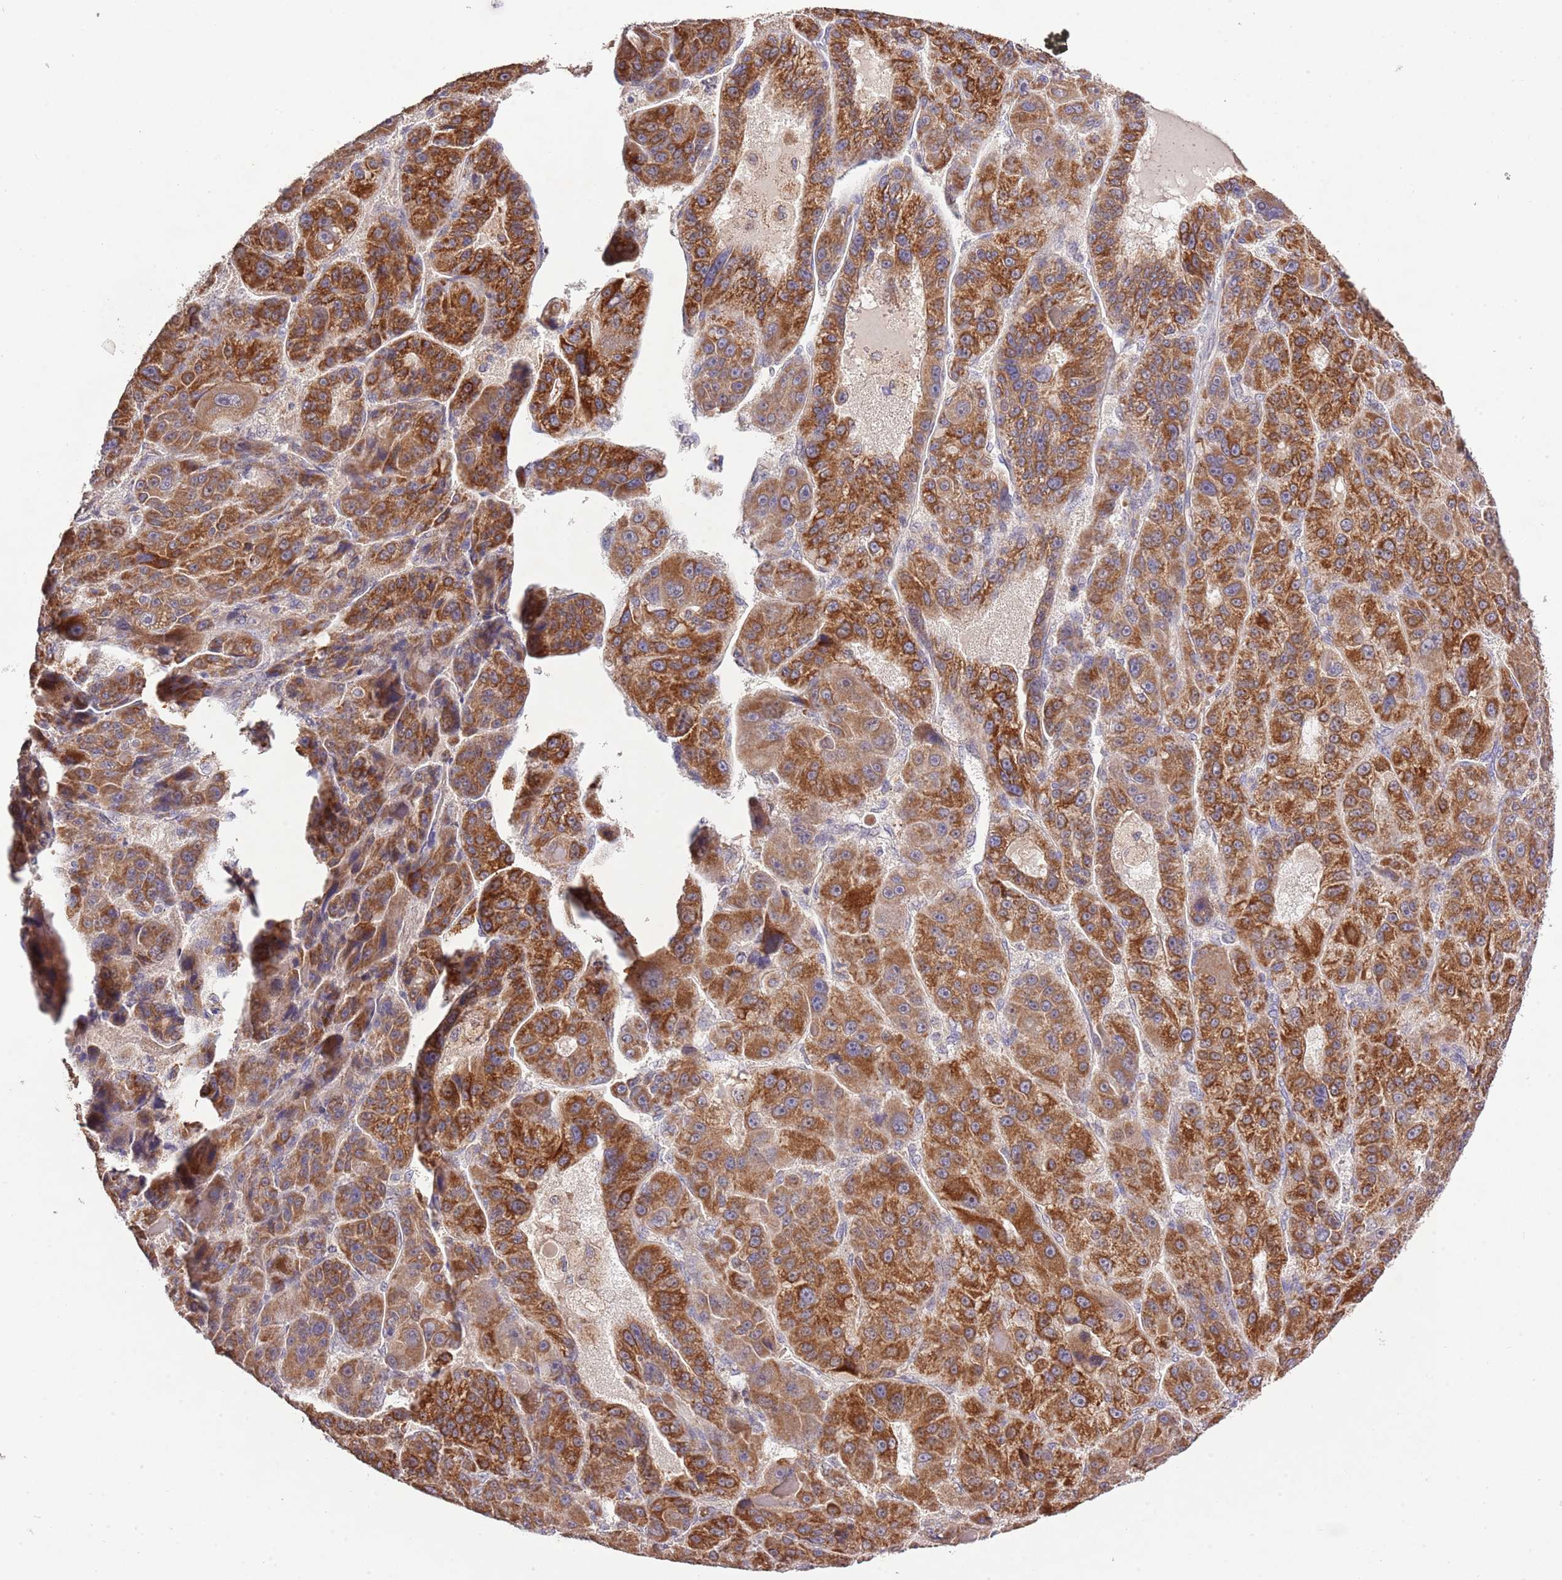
{"staining": {"intensity": "moderate", "quantity": ">75%", "location": "cytoplasmic/membranous"}, "tissue": "liver cancer", "cell_type": "Tumor cells", "image_type": "cancer", "snomed": [{"axis": "morphology", "description": "Carcinoma, Hepatocellular, NOS"}, {"axis": "topography", "description": "Liver"}], "caption": "IHC staining of hepatocellular carcinoma (liver), which shows medium levels of moderate cytoplasmic/membranous expression in about >75% of tumor cells indicating moderate cytoplasmic/membranous protein positivity. The staining was performed using DAB (brown) for protein detection and nuclei were counterstained in hematoxylin (blue).", "gene": "IVD", "patient": {"sex": "male", "age": 76}}